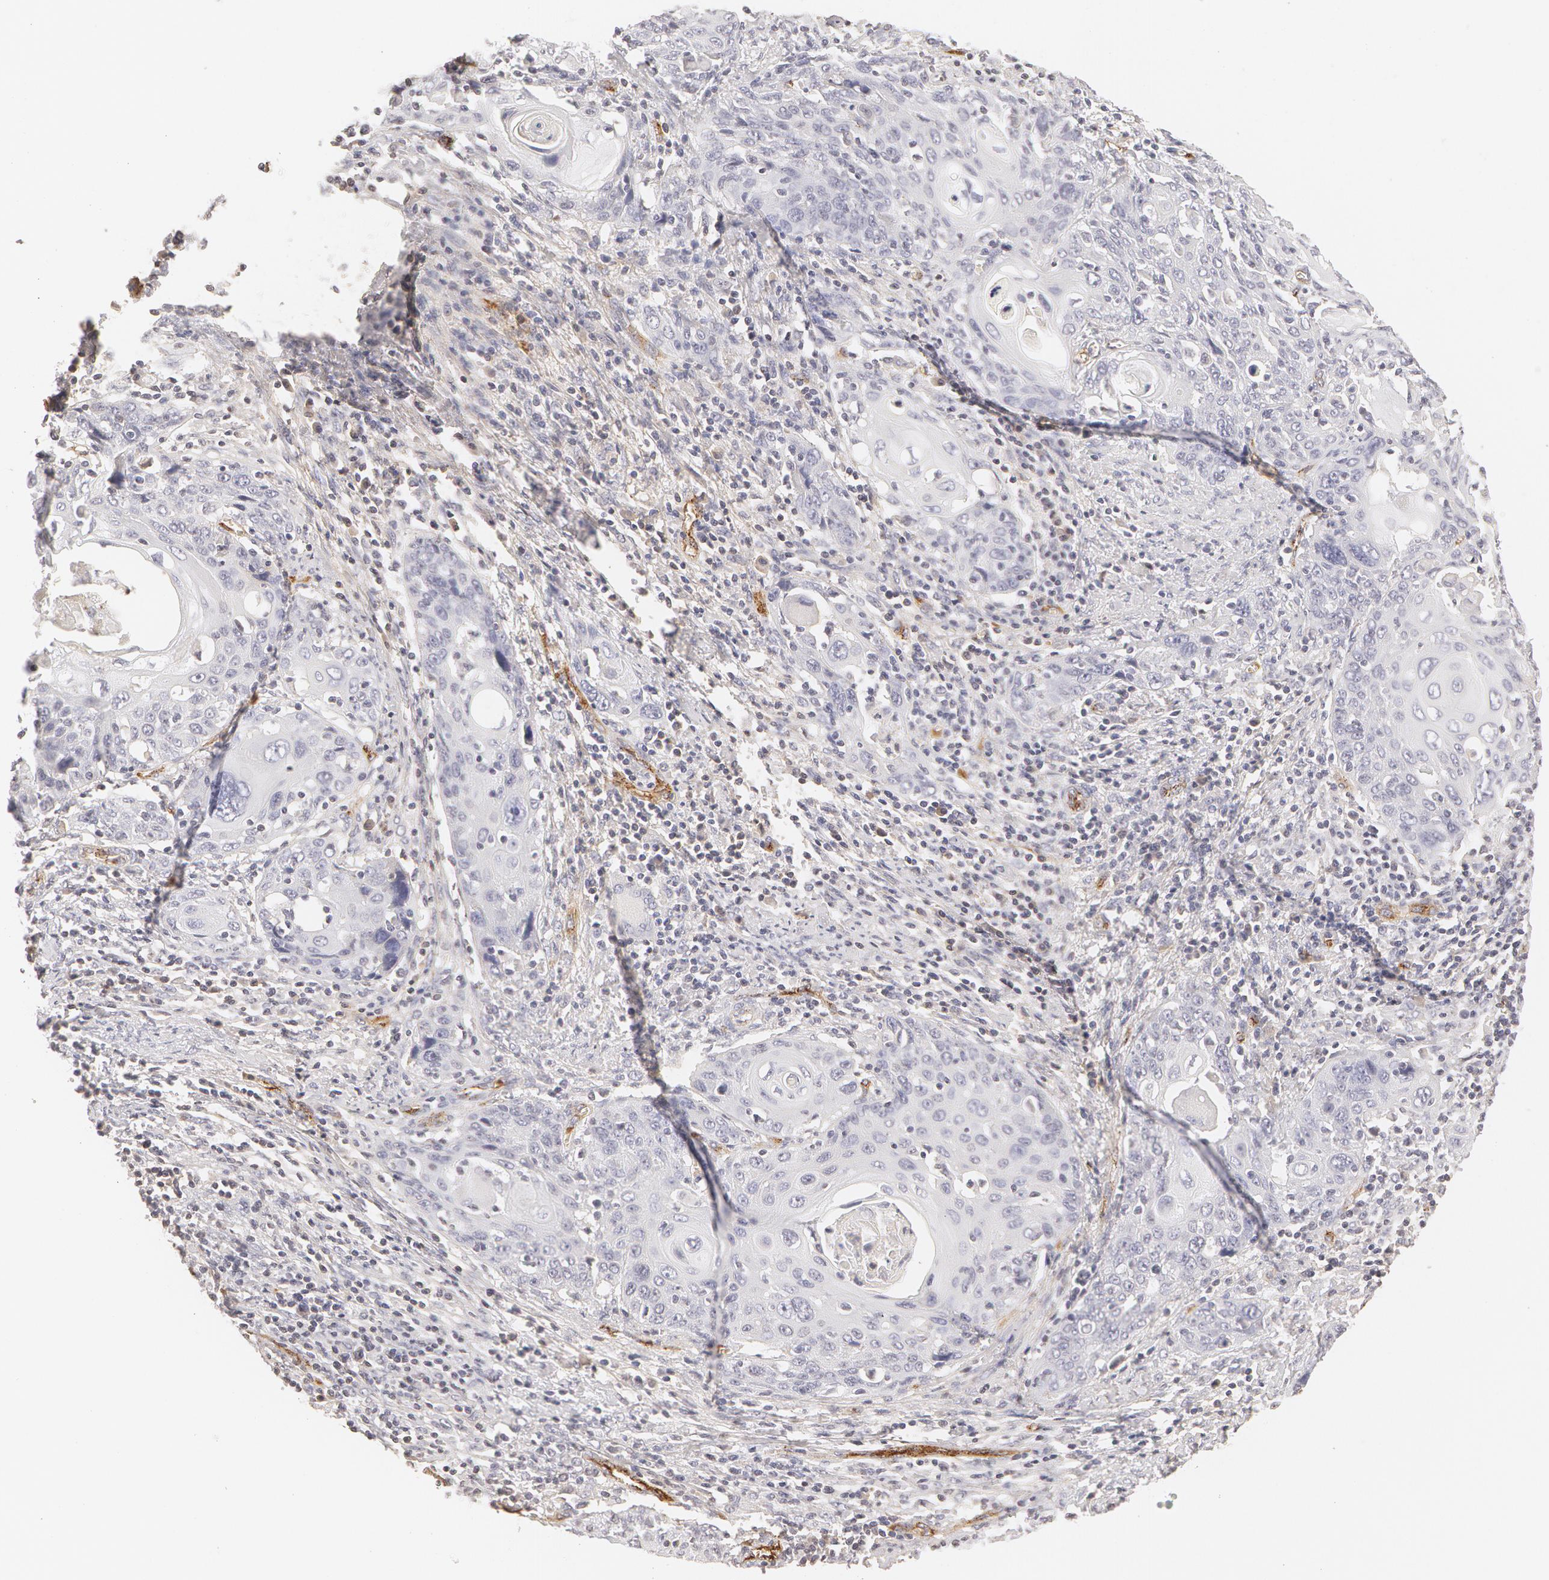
{"staining": {"intensity": "negative", "quantity": "none", "location": "none"}, "tissue": "cervical cancer", "cell_type": "Tumor cells", "image_type": "cancer", "snomed": [{"axis": "morphology", "description": "Squamous cell carcinoma, NOS"}, {"axis": "topography", "description": "Cervix"}], "caption": "Immunohistochemistry of cervical cancer shows no staining in tumor cells.", "gene": "VWF", "patient": {"sex": "female", "age": 54}}